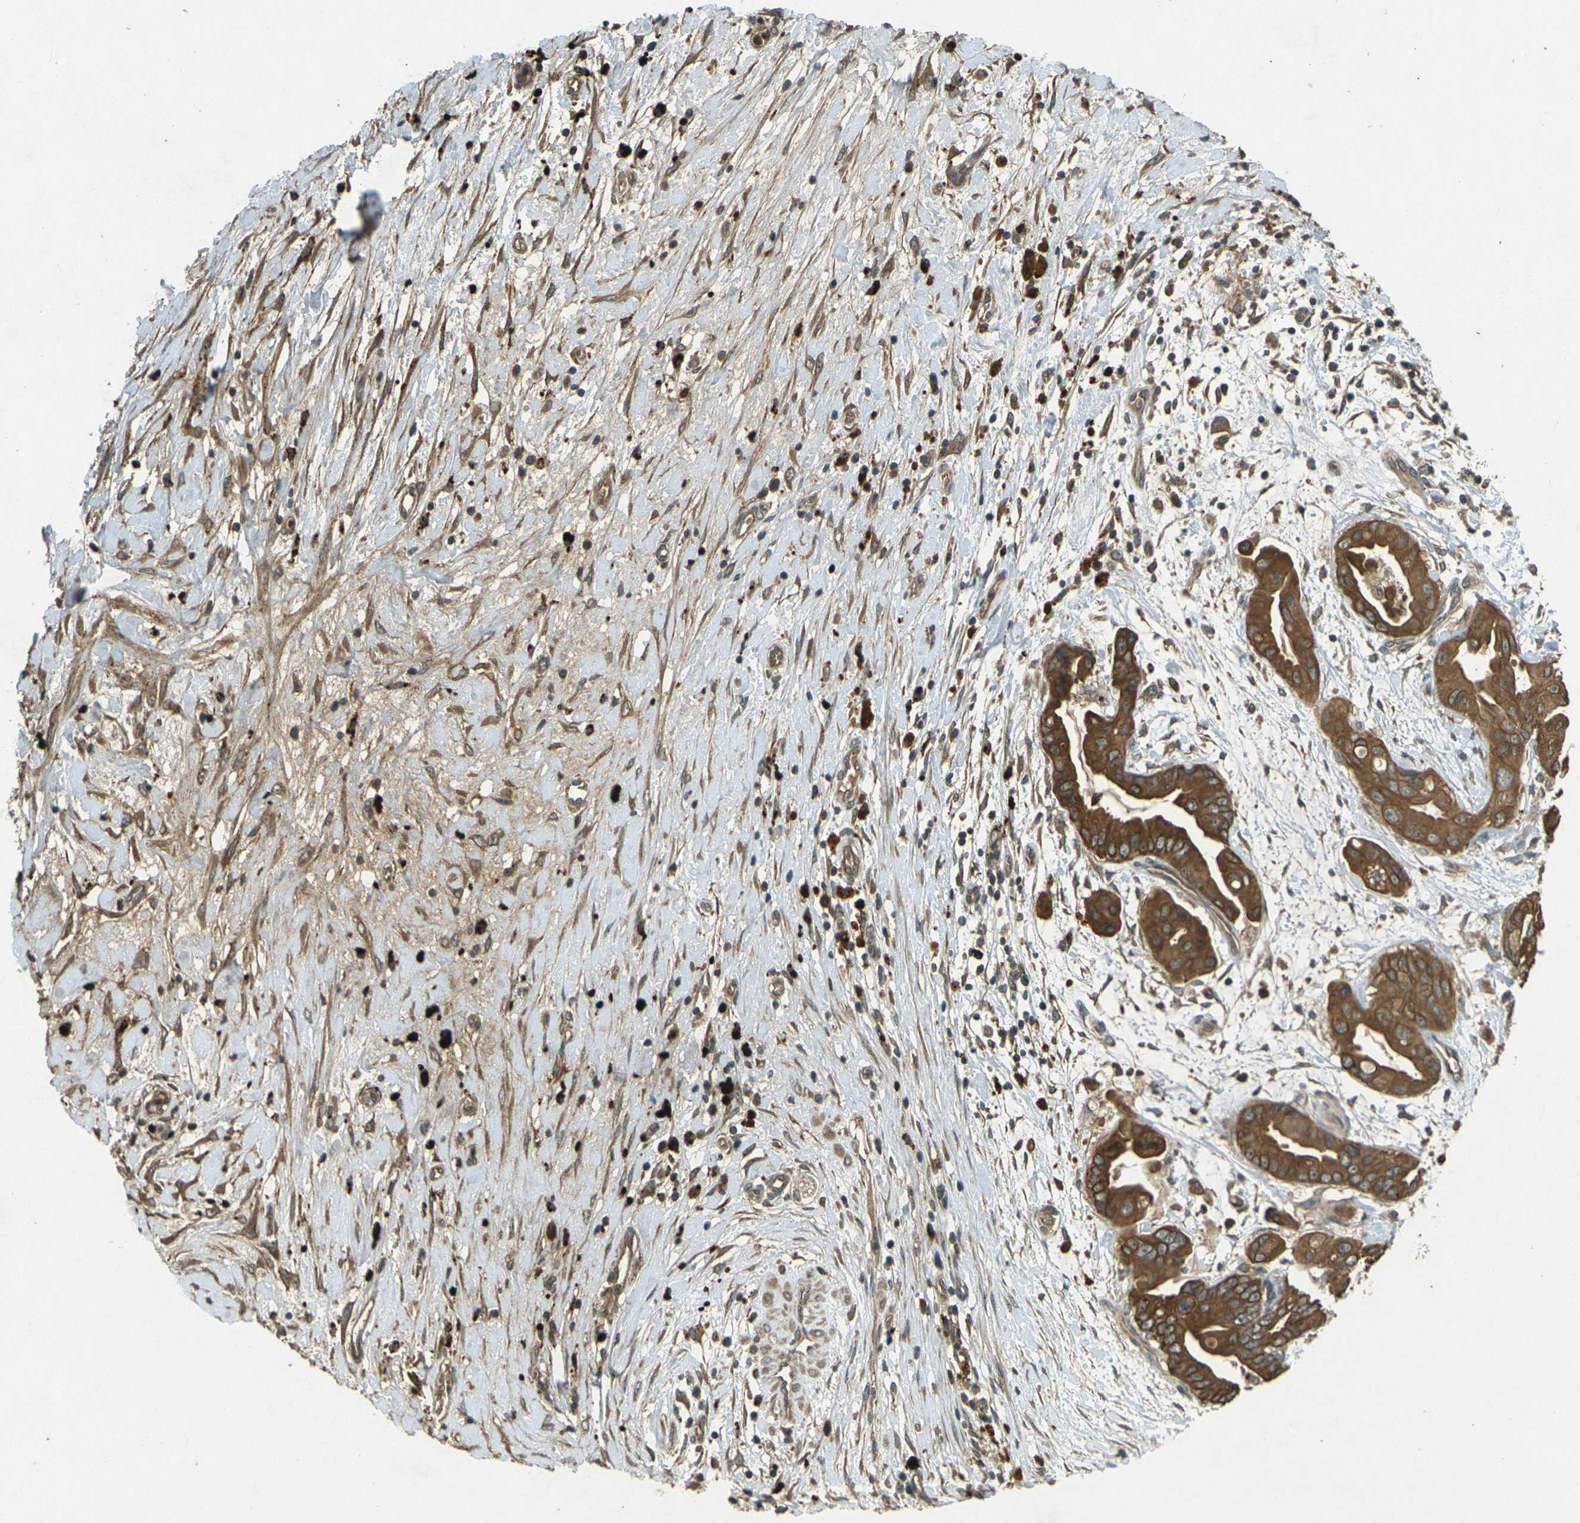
{"staining": {"intensity": "strong", "quantity": ">75%", "location": "cytoplasmic/membranous,nuclear"}, "tissue": "pancreatic cancer", "cell_type": "Tumor cells", "image_type": "cancer", "snomed": [{"axis": "morphology", "description": "Adenocarcinoma, NOS"}, {"axis": "topography", "description": "Pancreas"}], "caption": "This histopathology image demonstrates immunohistochemistry staining of human pancreatic adenocarcinoma, with high strong cytoplasmic/membranous and nuclear positivity in about >75% of tumor cells.", "gene": "TAP1", "patient": {"sex": "female", "age": 75}}